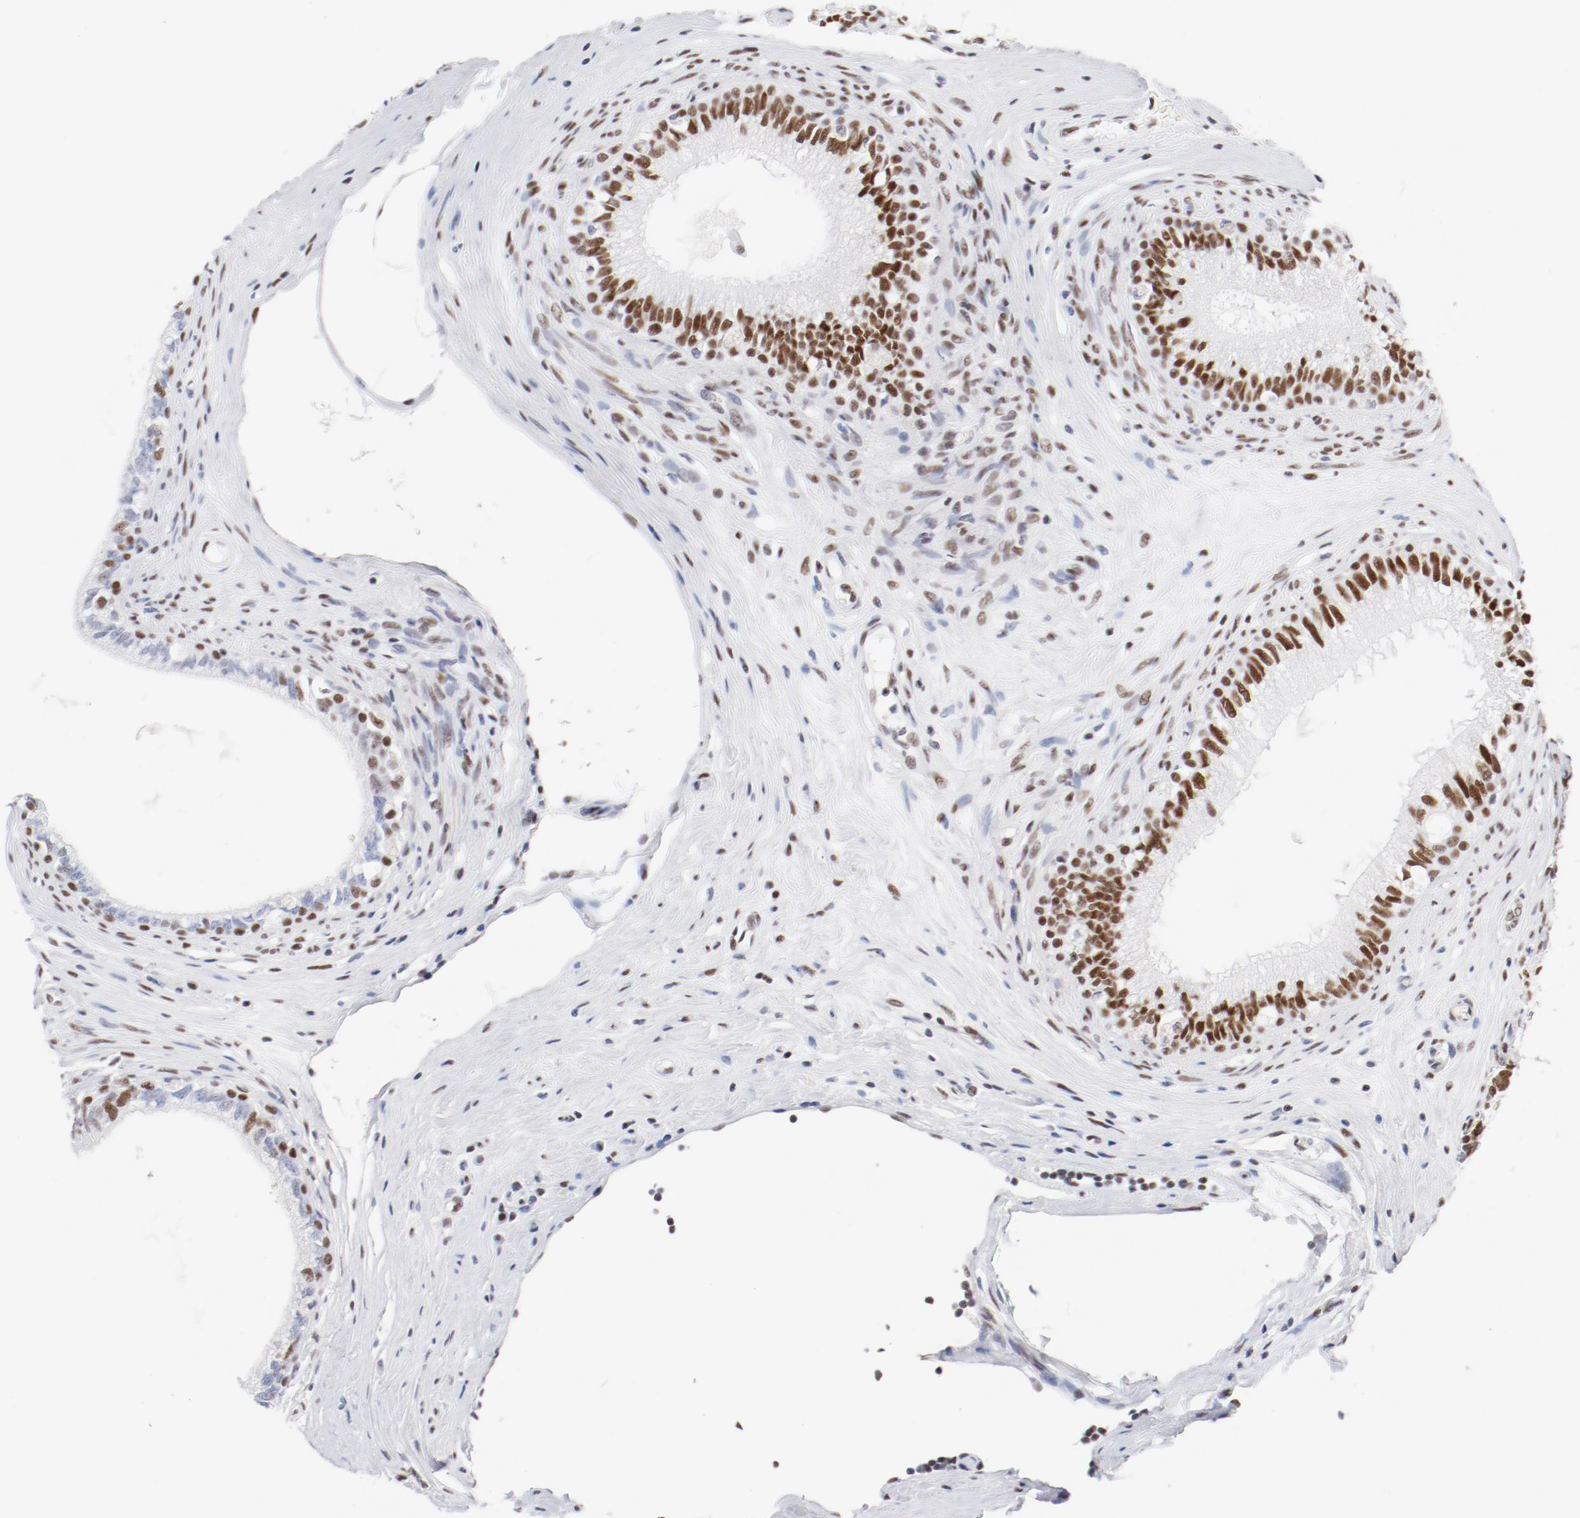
{"staining": {"intensity": "moderate", "quantity": ">75%", "location": "nuclear"}, "tissue": "epididymis", "cell_type": "Glandular cells", "image_type": "normal", "snomed": [{"axis": "morphology", "description": "Normal tissue, NOS"}, {"axis": "morphology", "description": "Inflammation, NOS"}, {"axis": "topography", "description": "Epididymis"}], "caption": "Immunohistochemistry (IHC) histopathology image of normal epididymis: human epididymis stained using IHC shows medium levels of moderate protein expression localized specifically in the nuclear of glandular cells, appearing as a nuclear brown color.", "gene": "ATF2", "patient": {"sex": "male", "age": 84}}